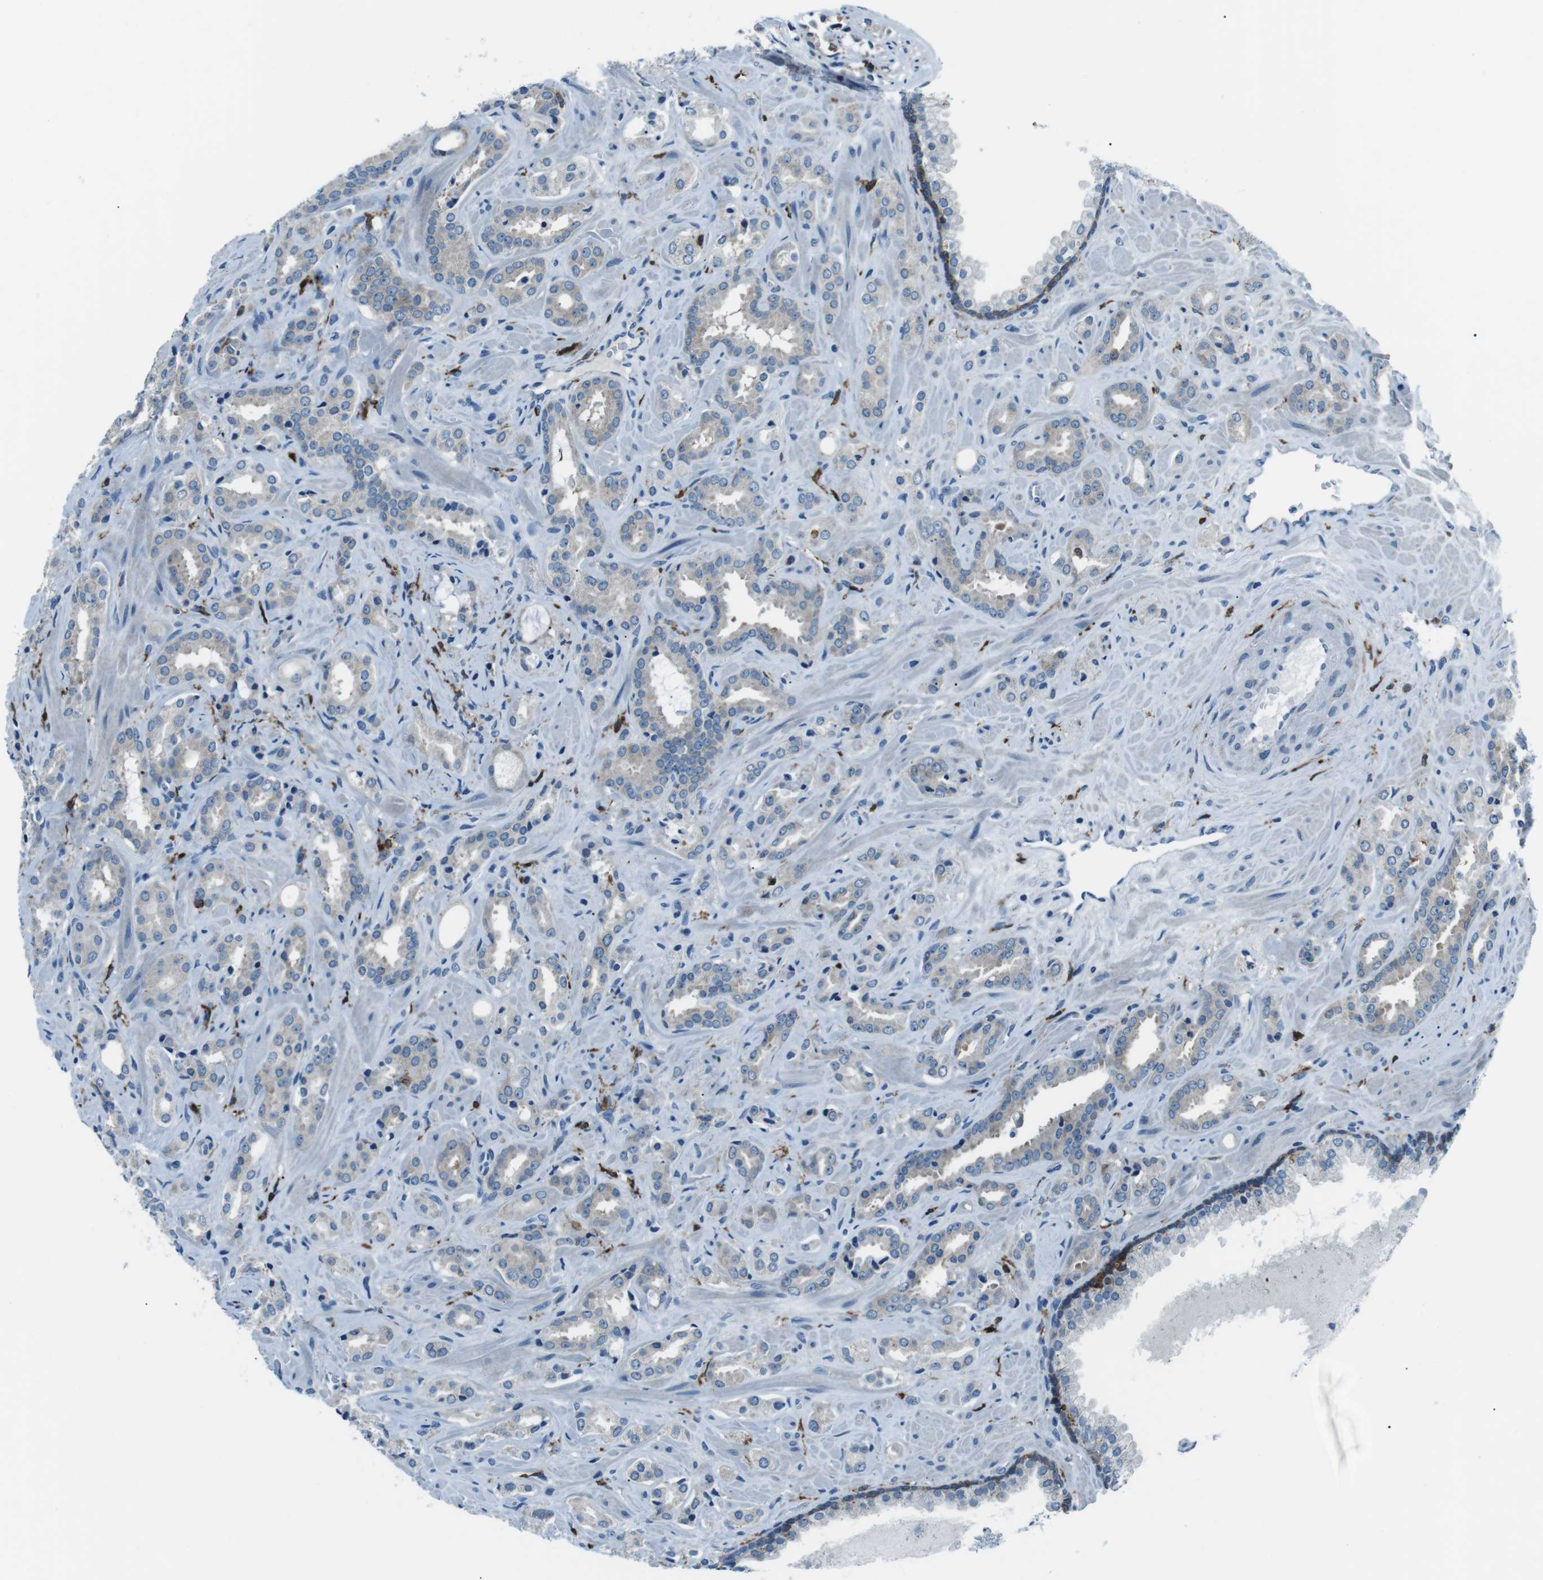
{"staining": {"intensity": "negative", "quantity": "none", "location": "none"}, "tissue": "prostate cancer", "cell_type": "Tumor cells", "image_type": "cancer", "snomed": [{"axis": "morphology", "description": "Adenocarcinoma, High grade"}, {"axis": "topography", "description": "Prostate"}], "caption": "The histopathology image exhibits no staining of tumor cells in high-grade adenocarcinoma (prostate).", "gene": "BLNK", "patient": {"sex": "male", "age": 64}}